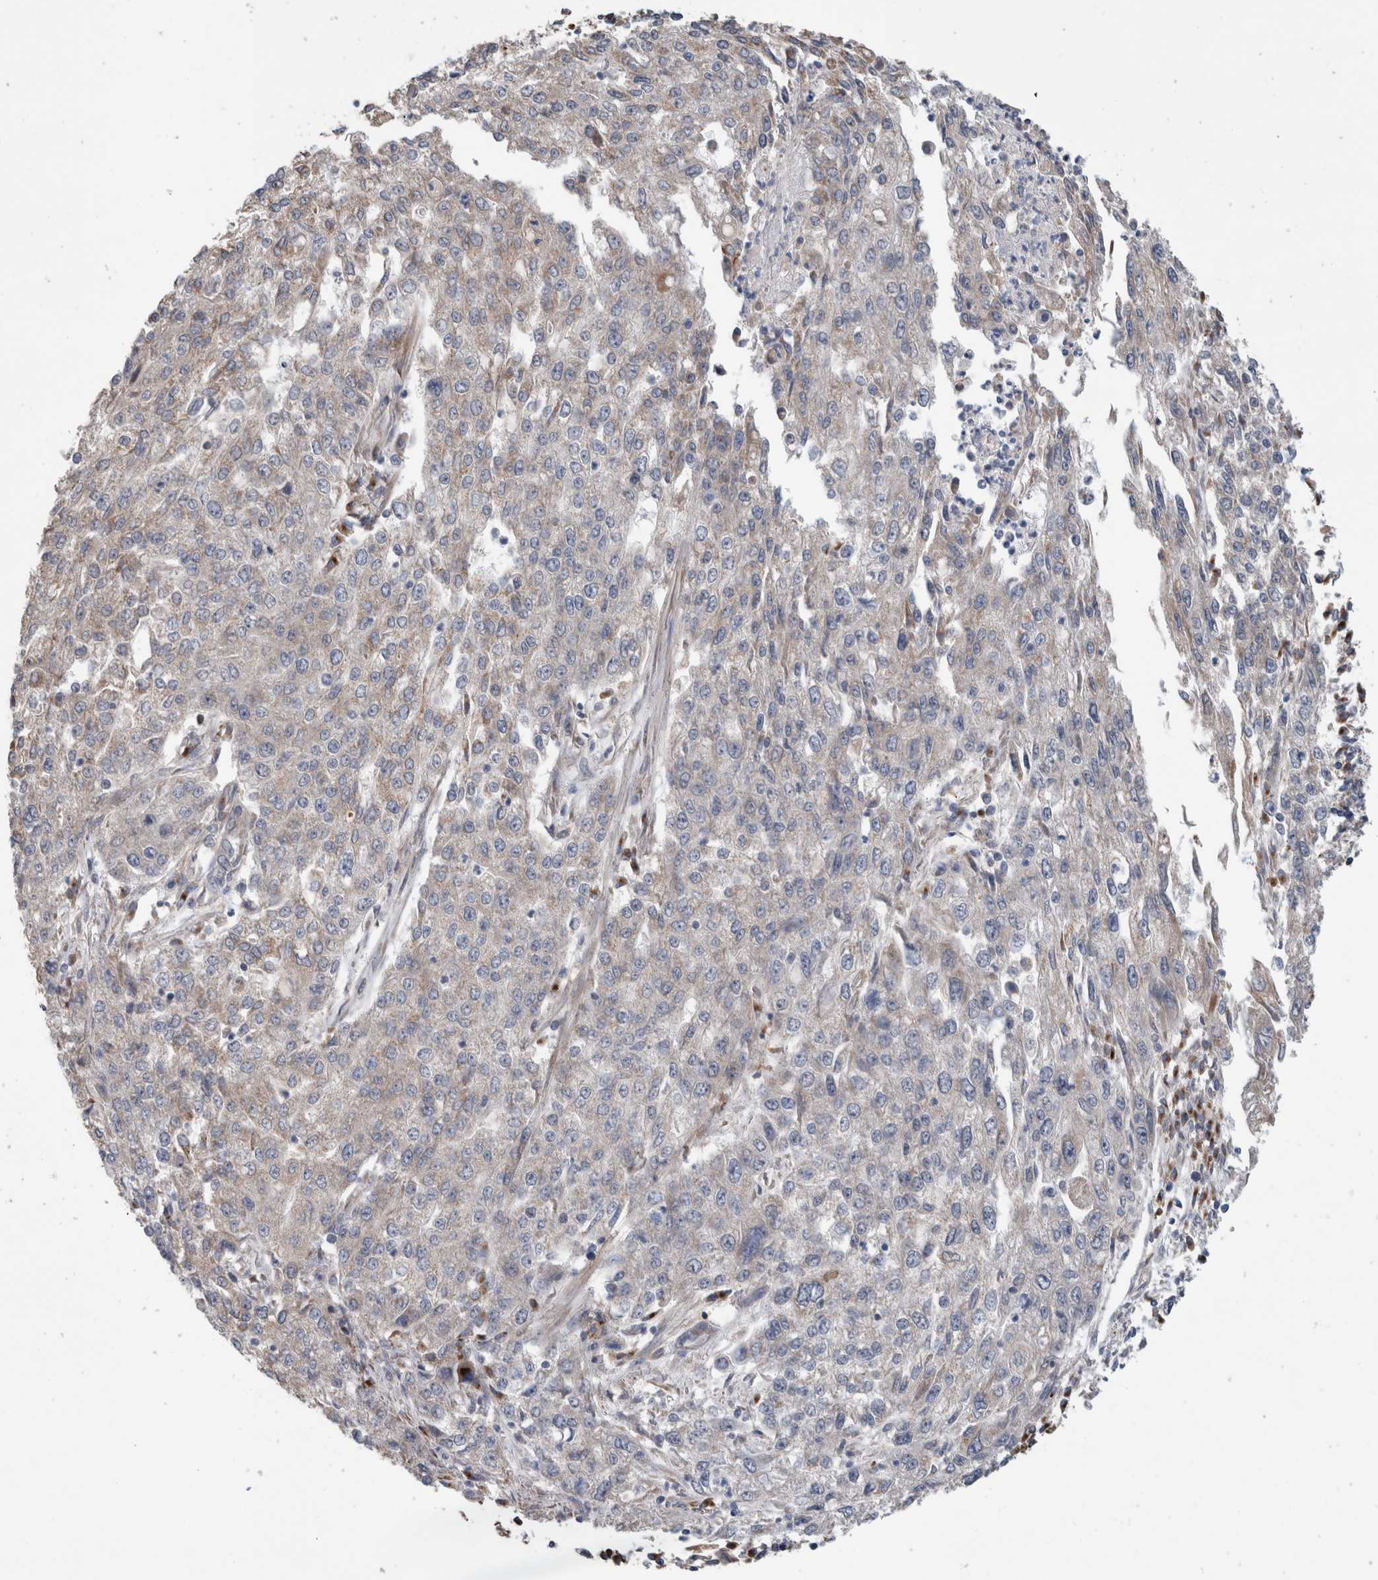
{"staining": {"intensity": "weak", "quantity": "<25%", "location": "cytoplasmic/membranous"}, "tissue": "endometrial cancer", "cell_type": "Tumor cells", "image_type": "cancer", "snomed": [{"axis": "morphology", "description": "Adenocarcinoma, NOS"}, {"axis": "topography", "description": "Endometrium"}], "caption": "This is a histopathology image of immunohistochemistry (IHC) staining of endometrial adenocarcinoma, which shows no positivity in tumor cells.", "gene": "TRIM5", "patient": {"sex": "female", "age": 49}}